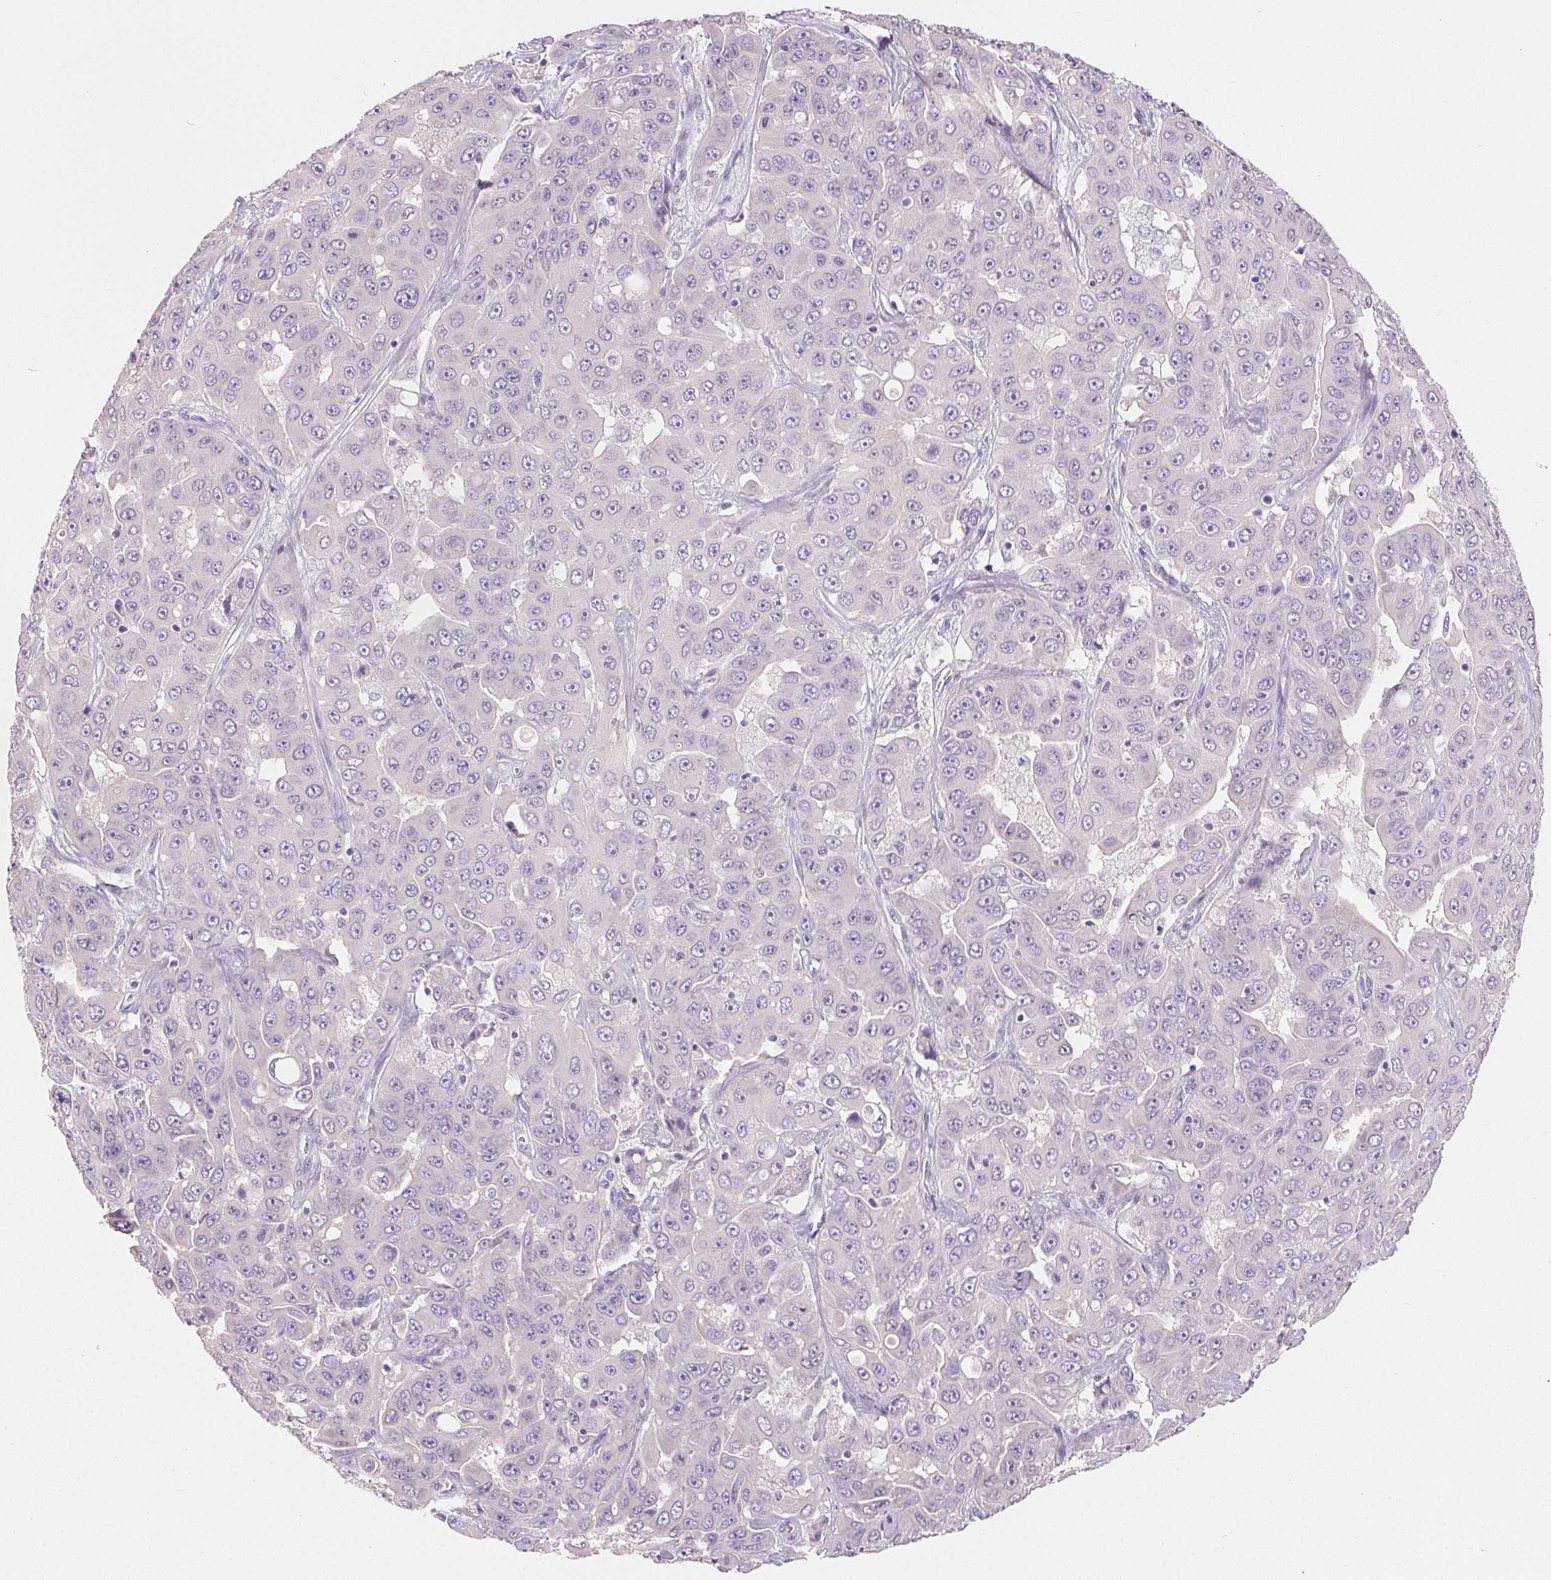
{"staining": {"intensity": "negative", "quantity": "none", "location": "none"}, "tissue": "liver cancer", "cell_type": "Tumor cells", "image_type": "cancer", "snomed": [{"axis": "morphology", "description": "Cholangiocarcinoma"}, {"axis": "topography", "description": "Liver"}], "caption": "Tumor cells show no significant protein expression in liver cholangiocarcinoma. The staining was performed using DAB to visualize the protein expression in brown, while the nuclei were stained in blue with hematoxylin (Magnification: 20x).", "gene": "SFTPD", "patient": {"sex": "female", "age": 52}}